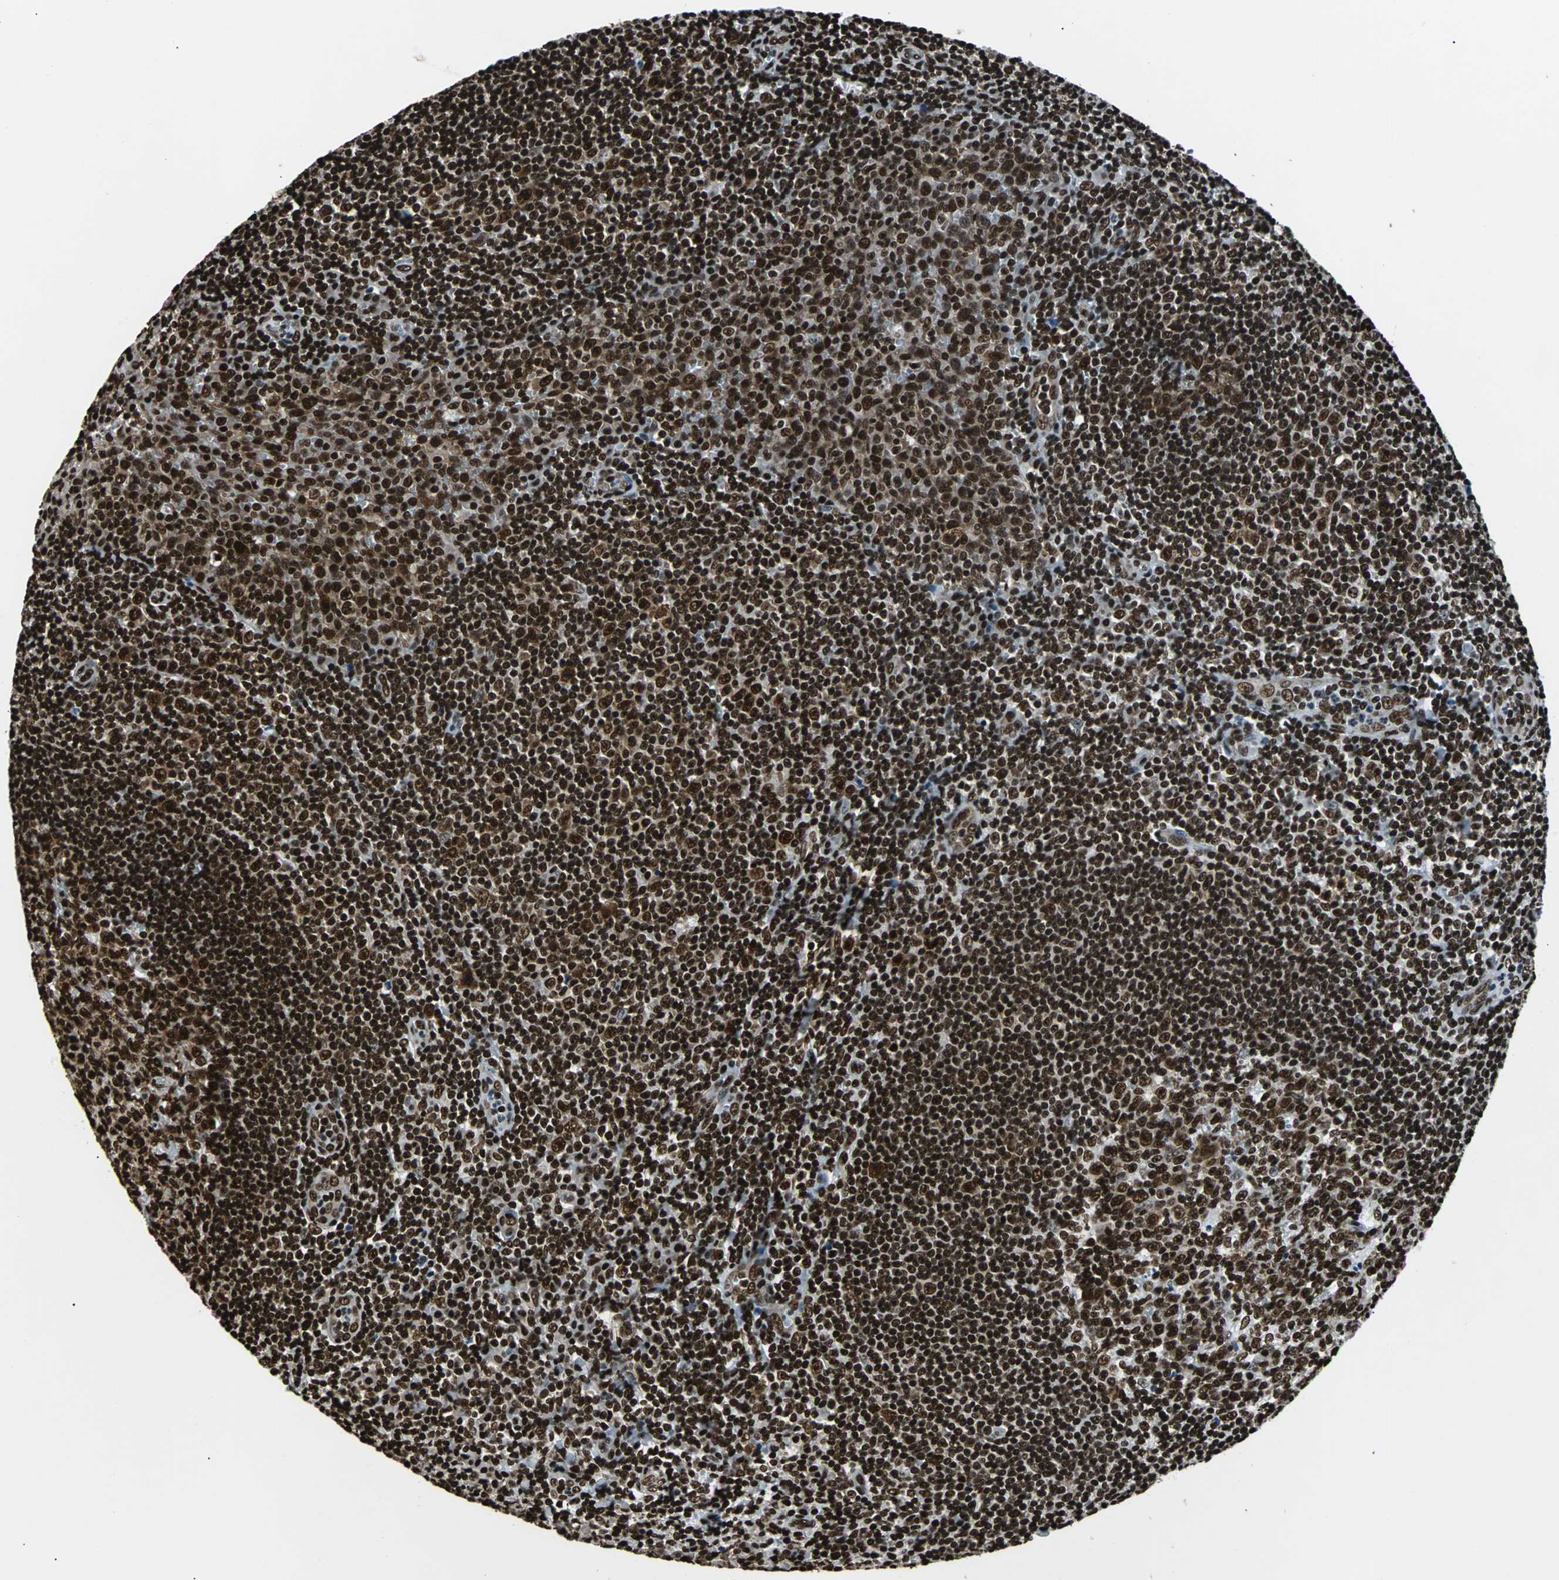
{"staining": {"intensity": "strong", "quantity": ">75%", "location": "nuclear"}, "tissue": "tonsil", "cell_type": "Germinal center cells", "image_type": "normal", "snomed": [{"axis": "morphology", "description": "Normal tissue, NOS"}, {"axis": "topography", "description": "Tonsil"}], "caption": "Strong nuclear staining is appreciated in about >75% of germinal center cells in benign tonsil. (Brightfield microscopy of DAB IHC at high magnification).", "gene": "FUBP1", "patient": {"sex": "male", "age": 31}}